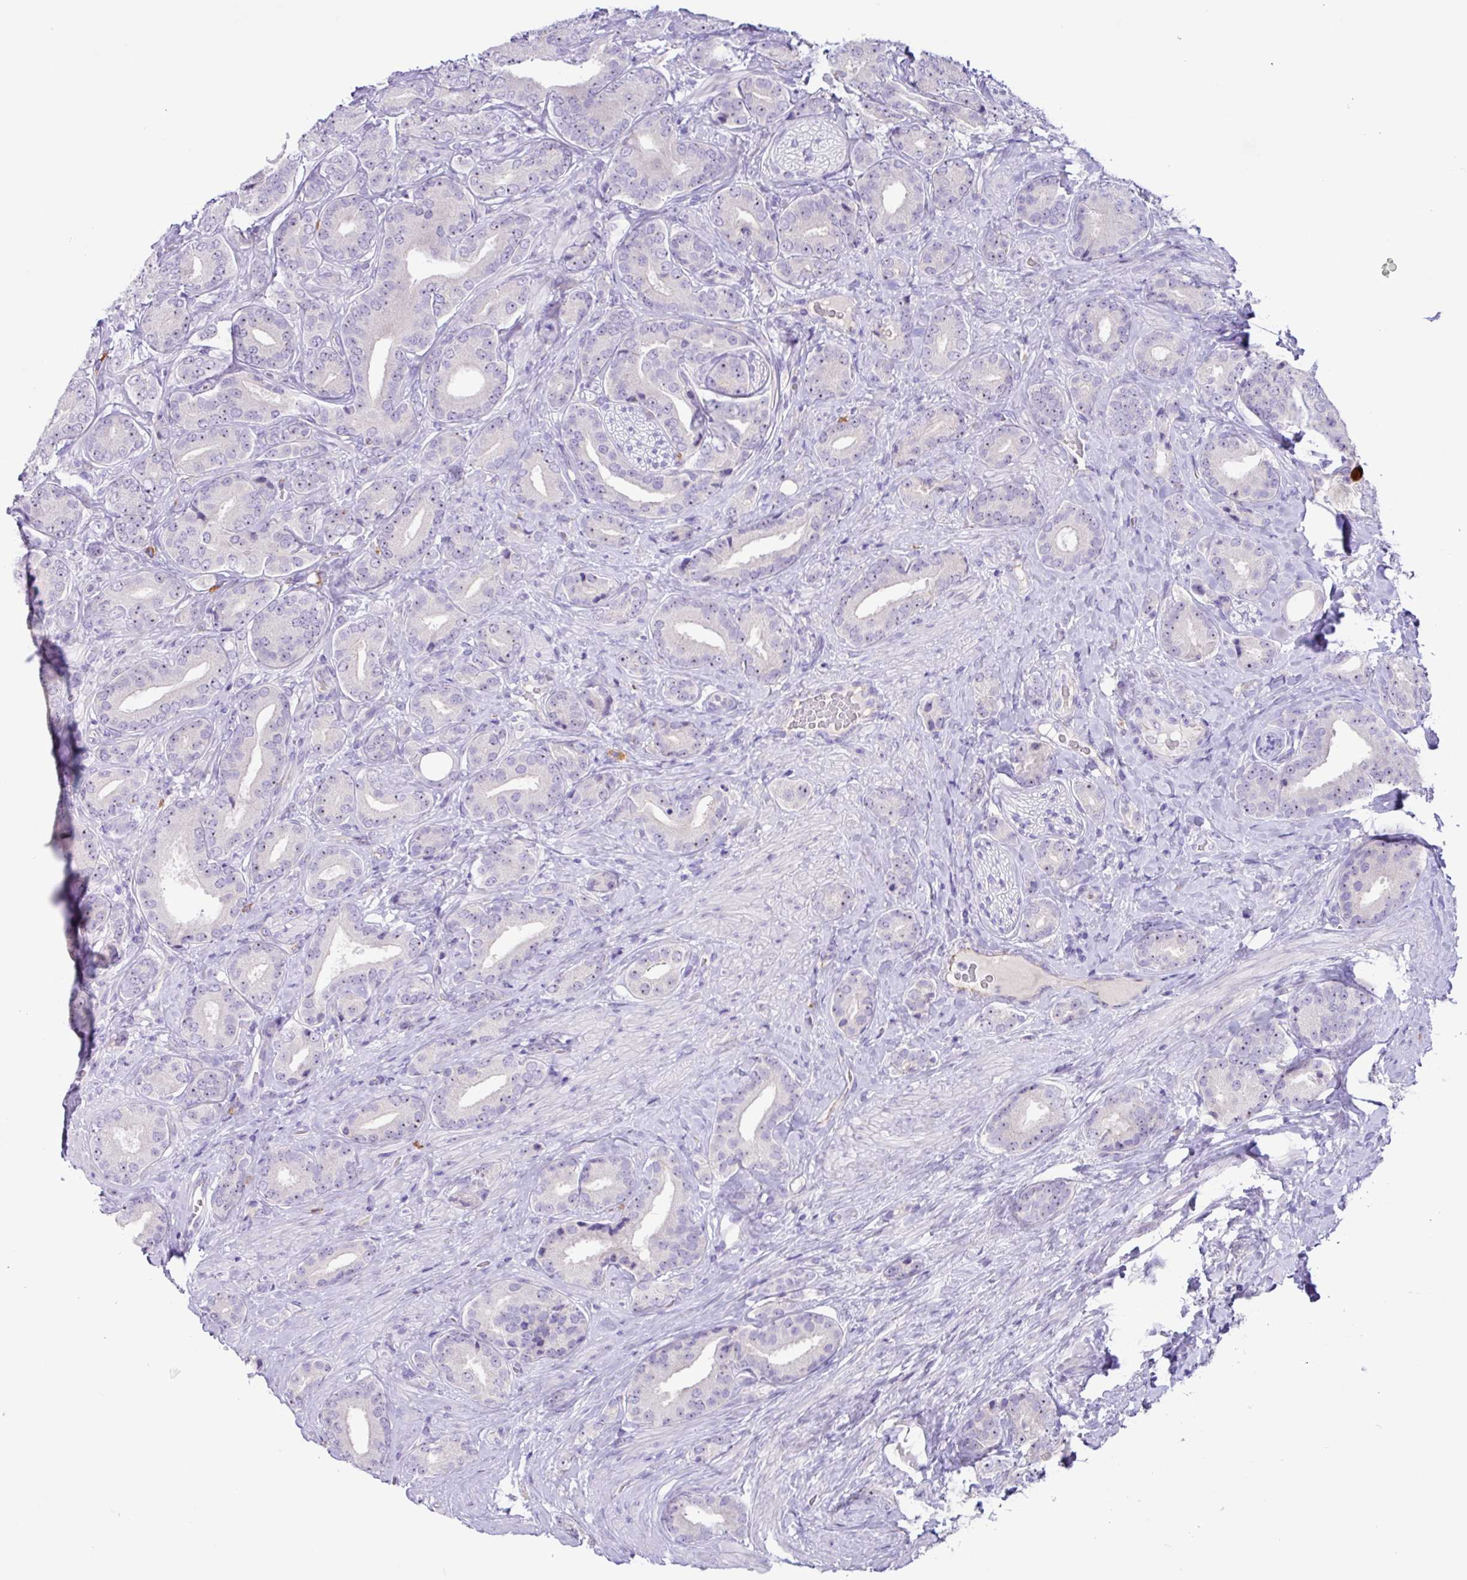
{"staining": {"intensity": "negative", "quantity": "none", "location": "none"}, "tissue": "prostate cancer", "cell_type": "Tumor cells", "image_type": "cancer", "snomed": [{"axis": "morphology", "description": "Adenocarcinoma, High grade"}, {"axis": "topography", "description": "Prostate"}], "caption": "DAB immunohistochemical staining of human prostate cancer demonstrates no significant expression in tumor cells. (Immunohistochemistry (ihc), brightfield microscopy, high magnification).", "gene": "MRM2", "patient": {"sex": "male", "age": 63}}